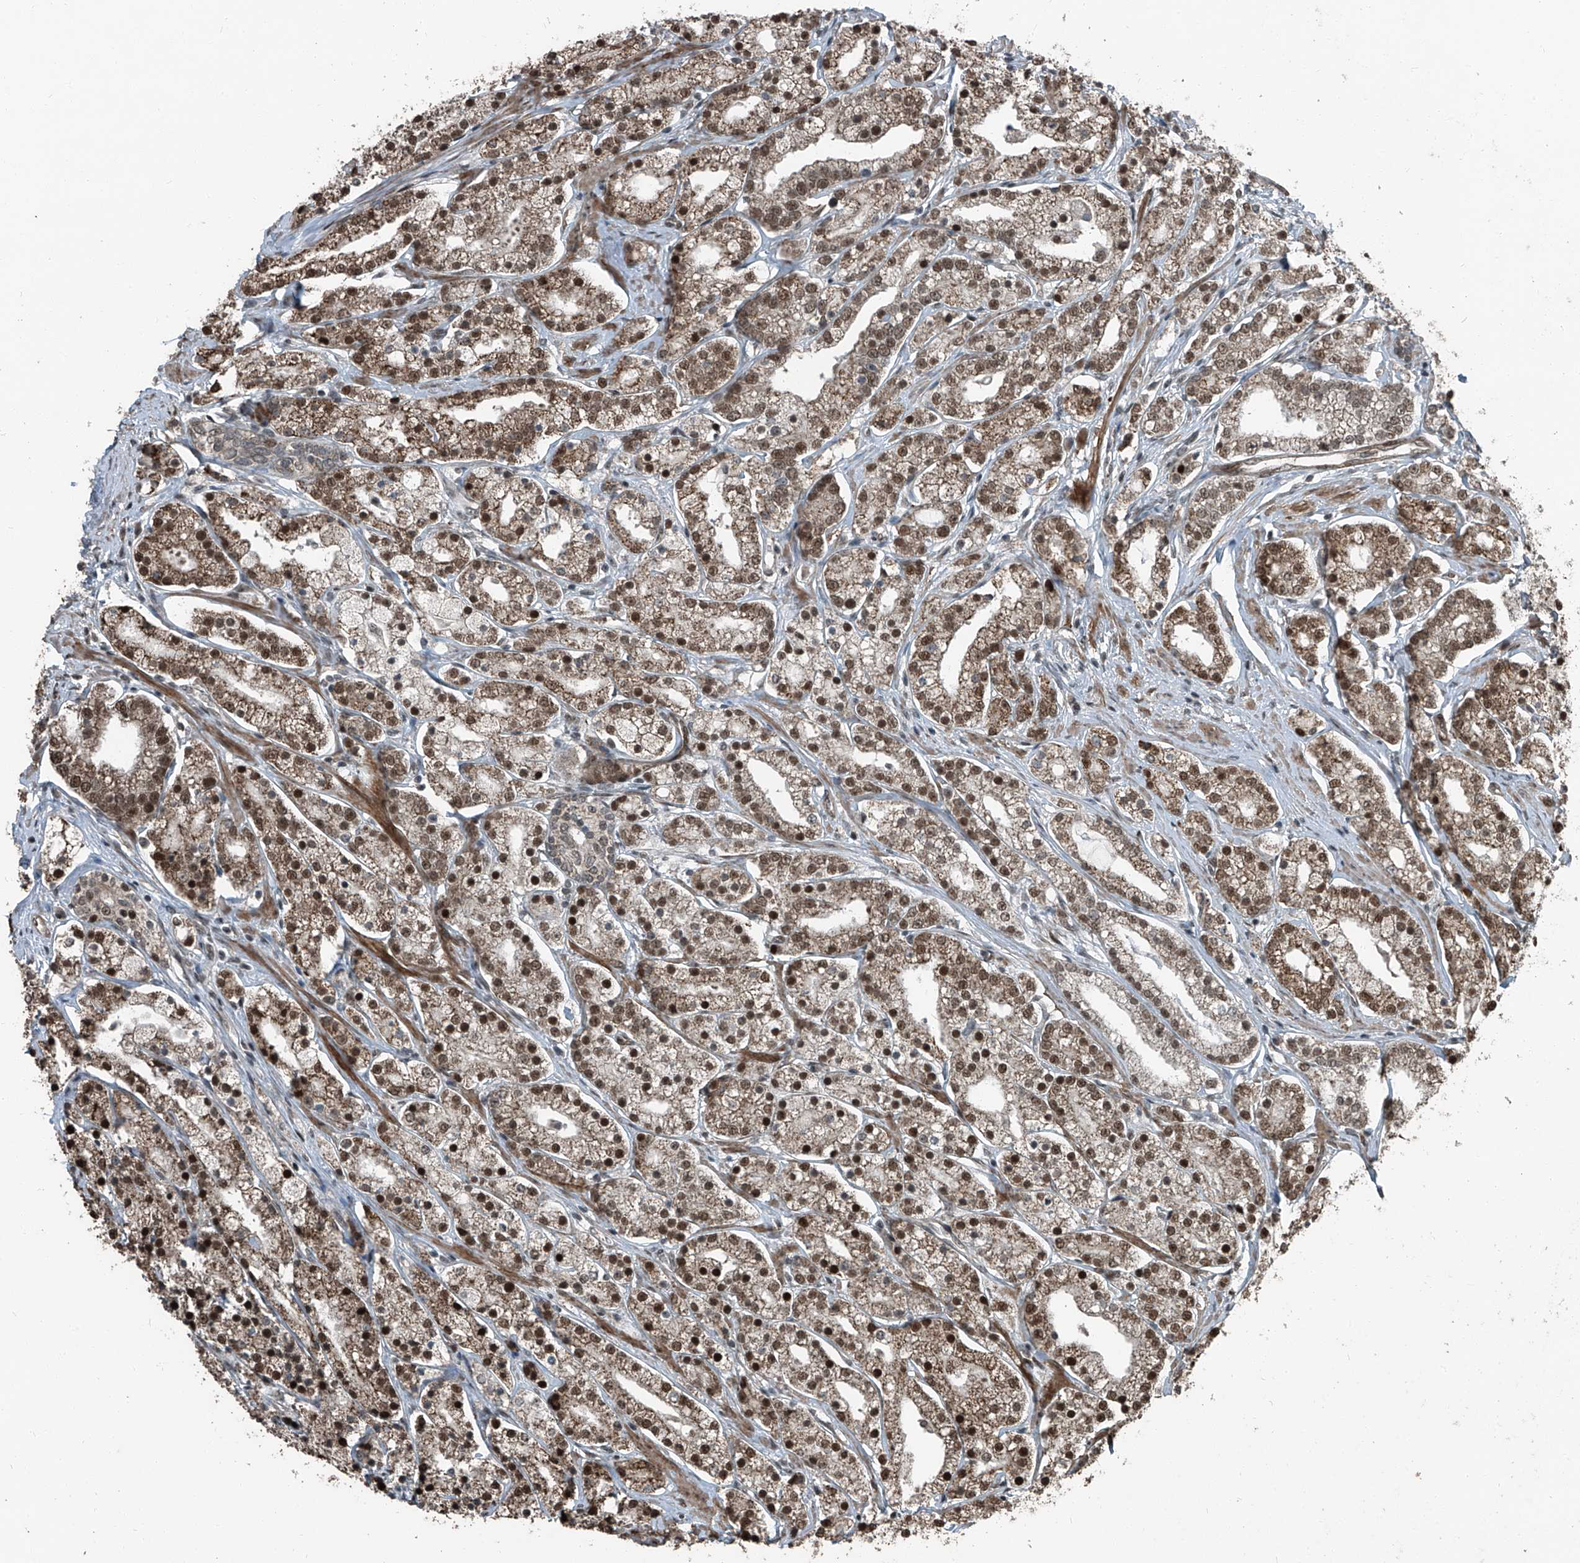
{"staining": {"intensity": "moderate", "quantity": ">75%", "location": "cytoplasmic/membranous,nuclear"}, "tissue": "prostate cancer", "cell_type": "Tumor cells", "image_type": "cancer", "snomed": [{"axis": "morphology", "description": "Adenocarcinoma, High grade"}, {"axis": "topography", "description": "Prostate"}], "caption": "The immunohistochemical stain shows moderate cytoplasmic/membranous and nuclear positivity in tumor cells of adenocarcinoma (high-grade) (prostate) tissue. (brown staining indicates protein expression, while blue staining denotes nuclei).", "gene": "ZNF570", "patient": {"sex": "male", "age": 69}}